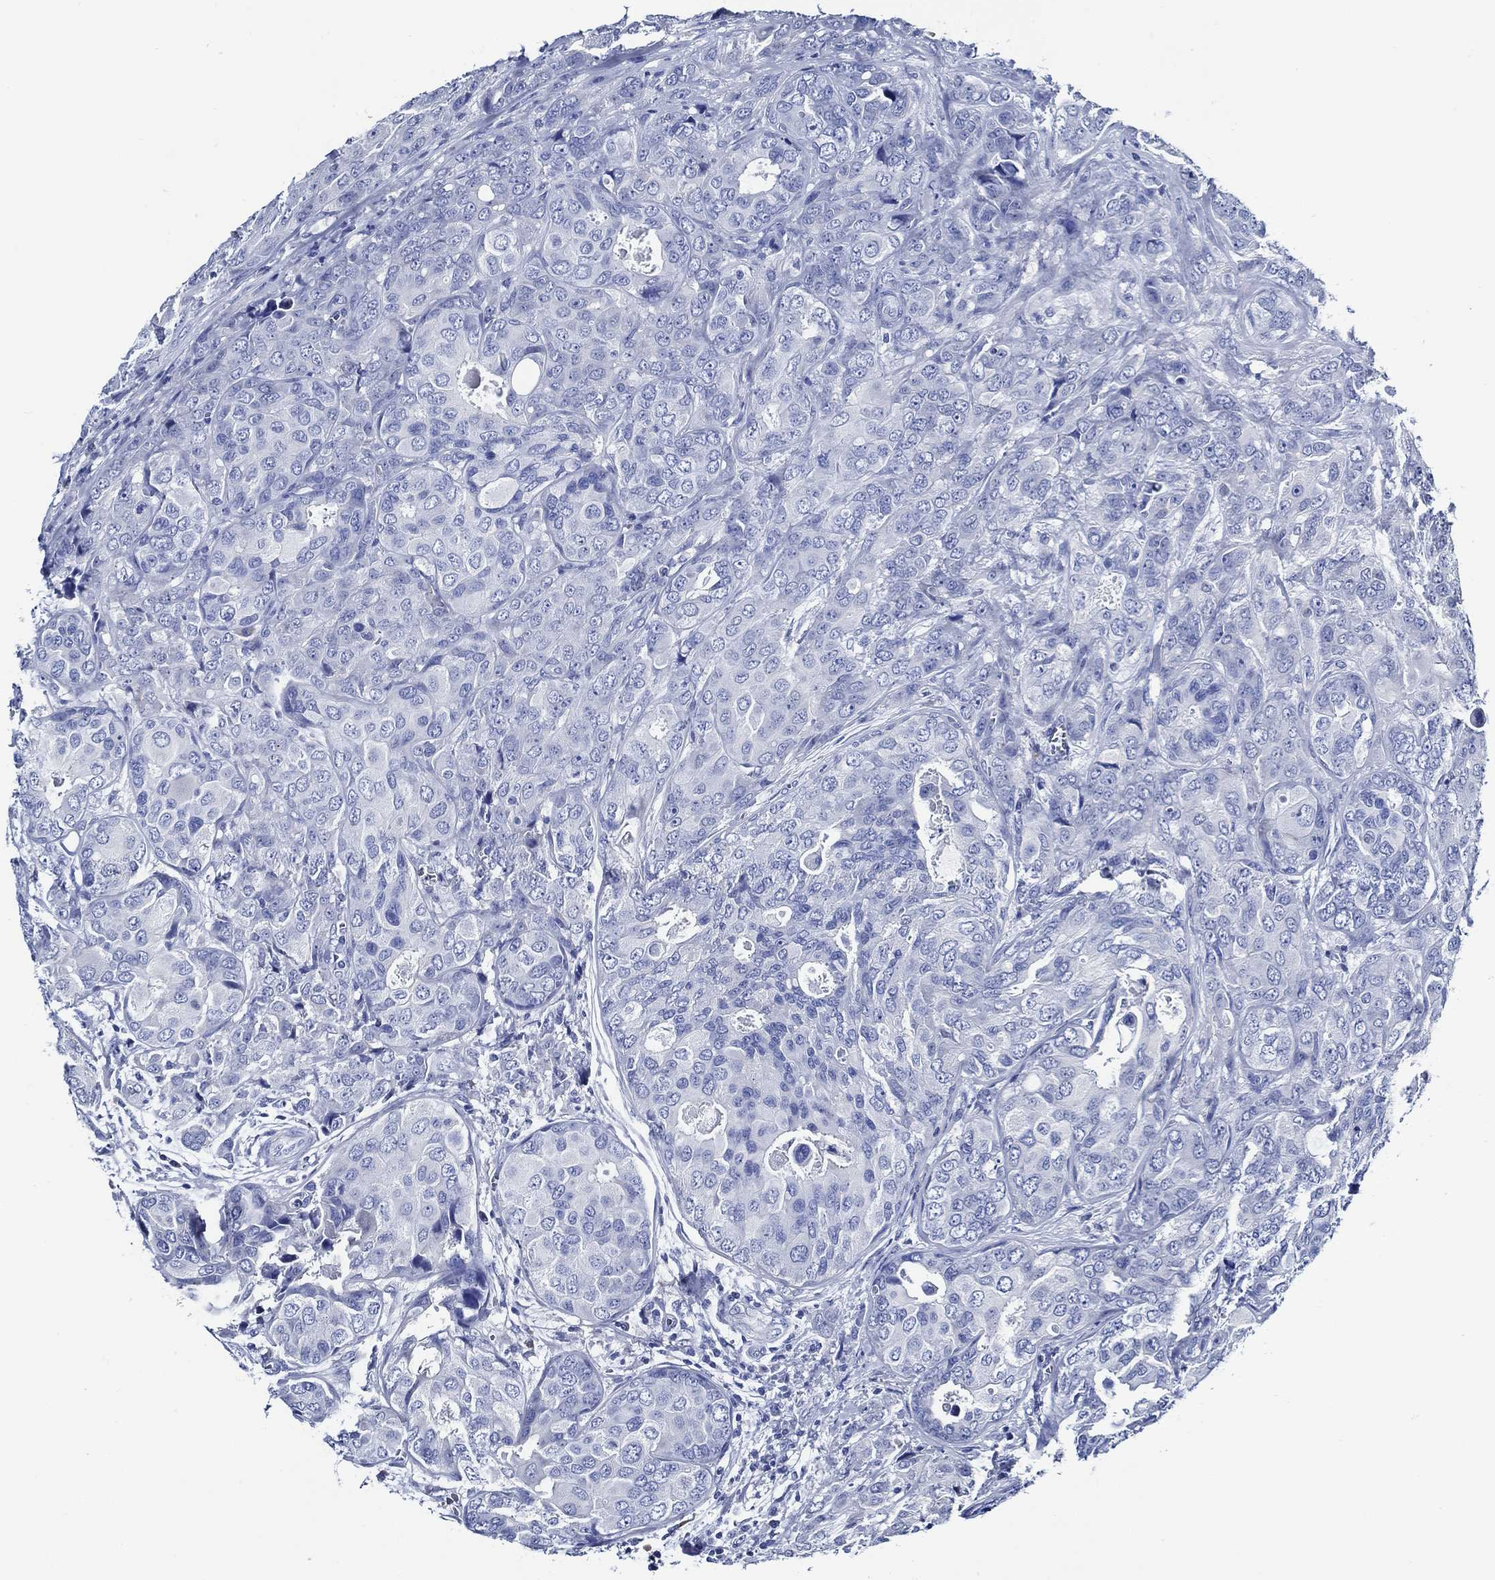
{"staining": {"intensity": "negative", "quantity": "none", "location": "none"}, "tissue": "breast cancer", "cell_type": "Tumor cells", "image_type": "cancer", "snomed": [{"axis": "morphology", "description": "Duct carcinoma"}, {"axis": "topography", "description": "Breast"}], "caption": "DAB immunohistochemical staining of breast intraductal carcinoma displays no significant staining in tumor cells.", "gene": "WDR62", "patient": {"sex": "female", "age": 43}}